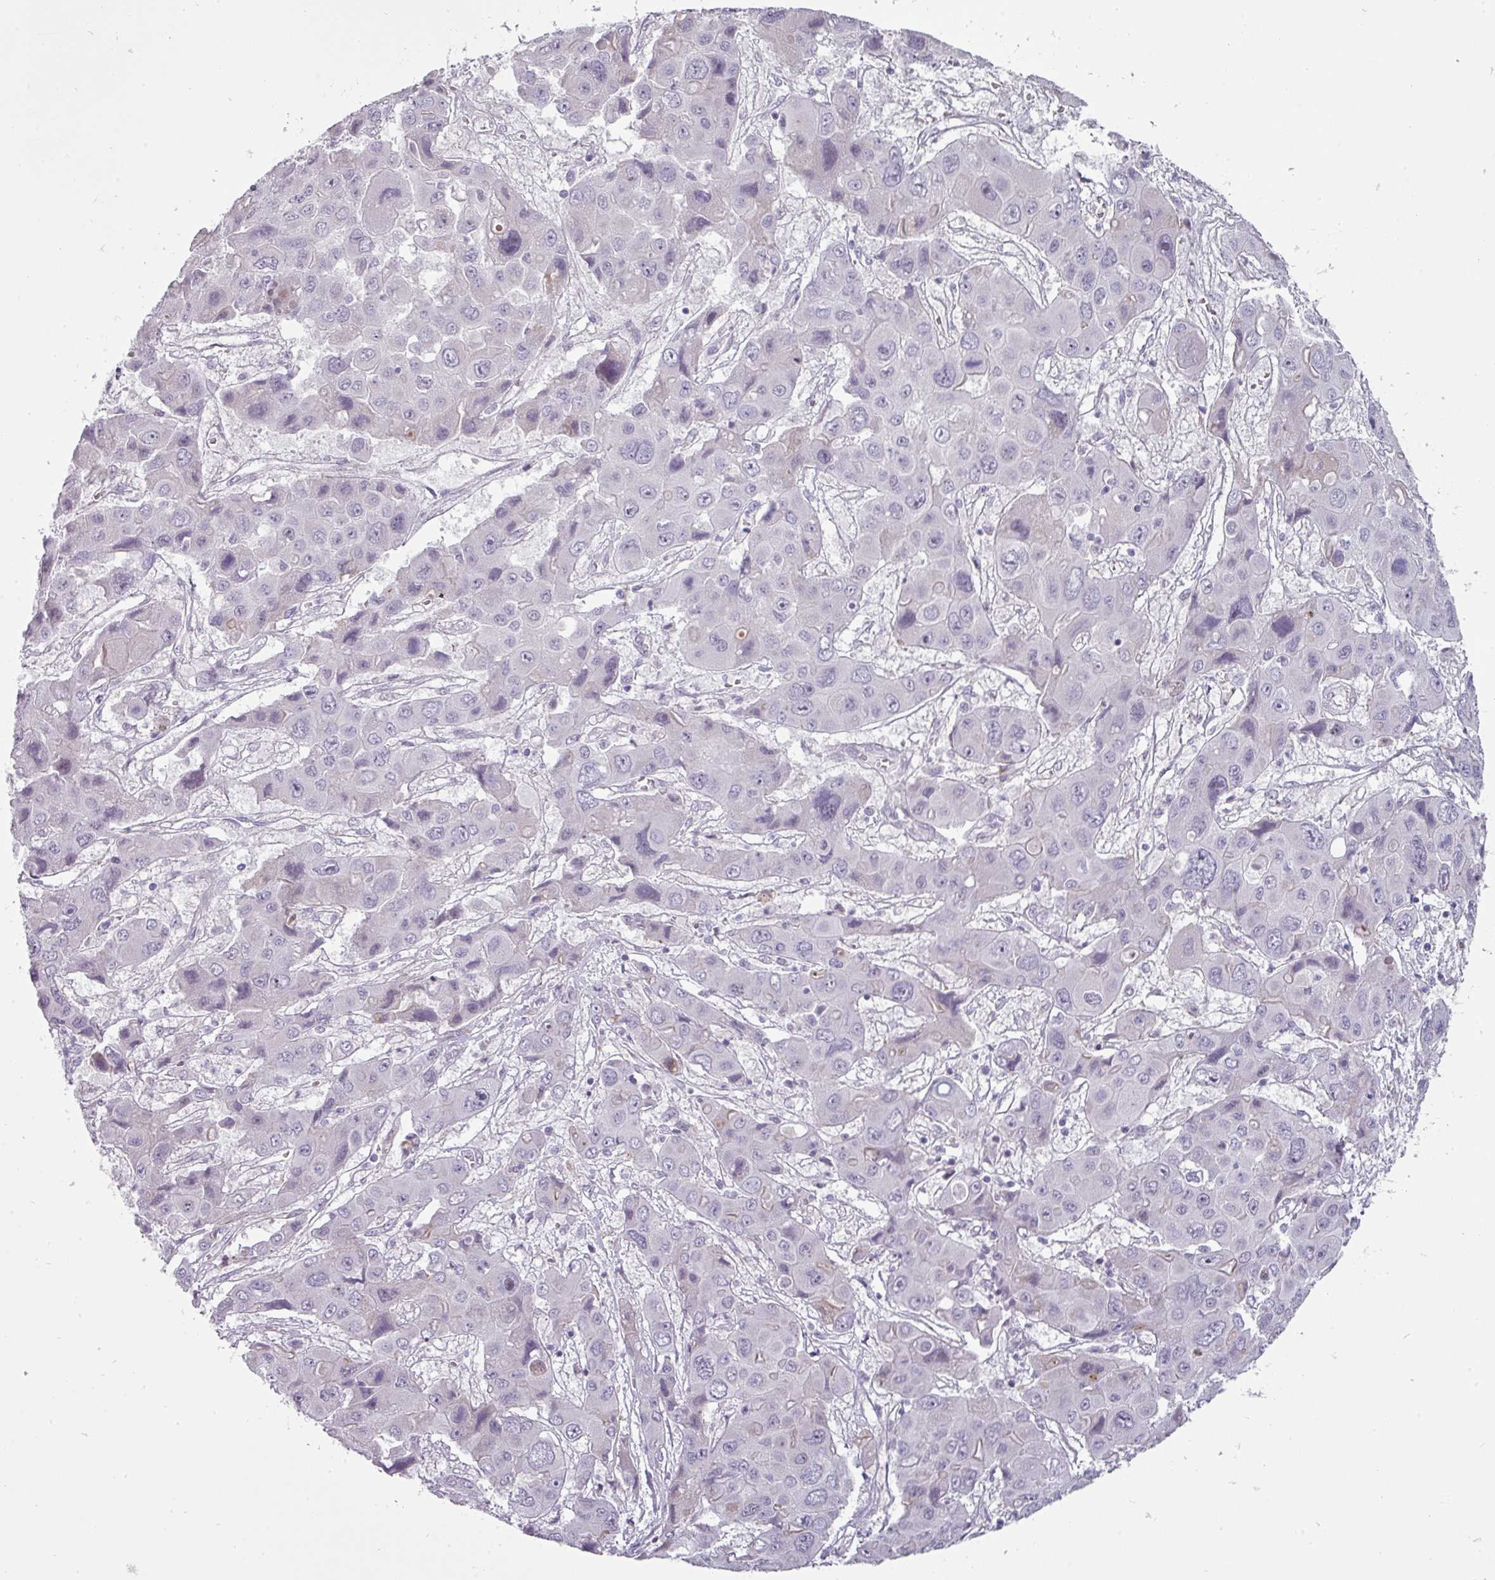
{"staining": {"intensity": "negative", "quantity": "none", "location": "none"}, "tissue": "liver cancer", "cell_type": "Tumor cells", "image_type": "cancer", "snomed": [{"axis": "morphology", "description": "Cholangiocarcinoma"}, {"axis": "topography", "description": "Liver"}], "caption": "This is an IHC micrograph of human liver cholangiocarcinoma. There is no expression in tumor cells.", "gene": "CHRDL1", "patient": {"sex": "male", "age": 67}}